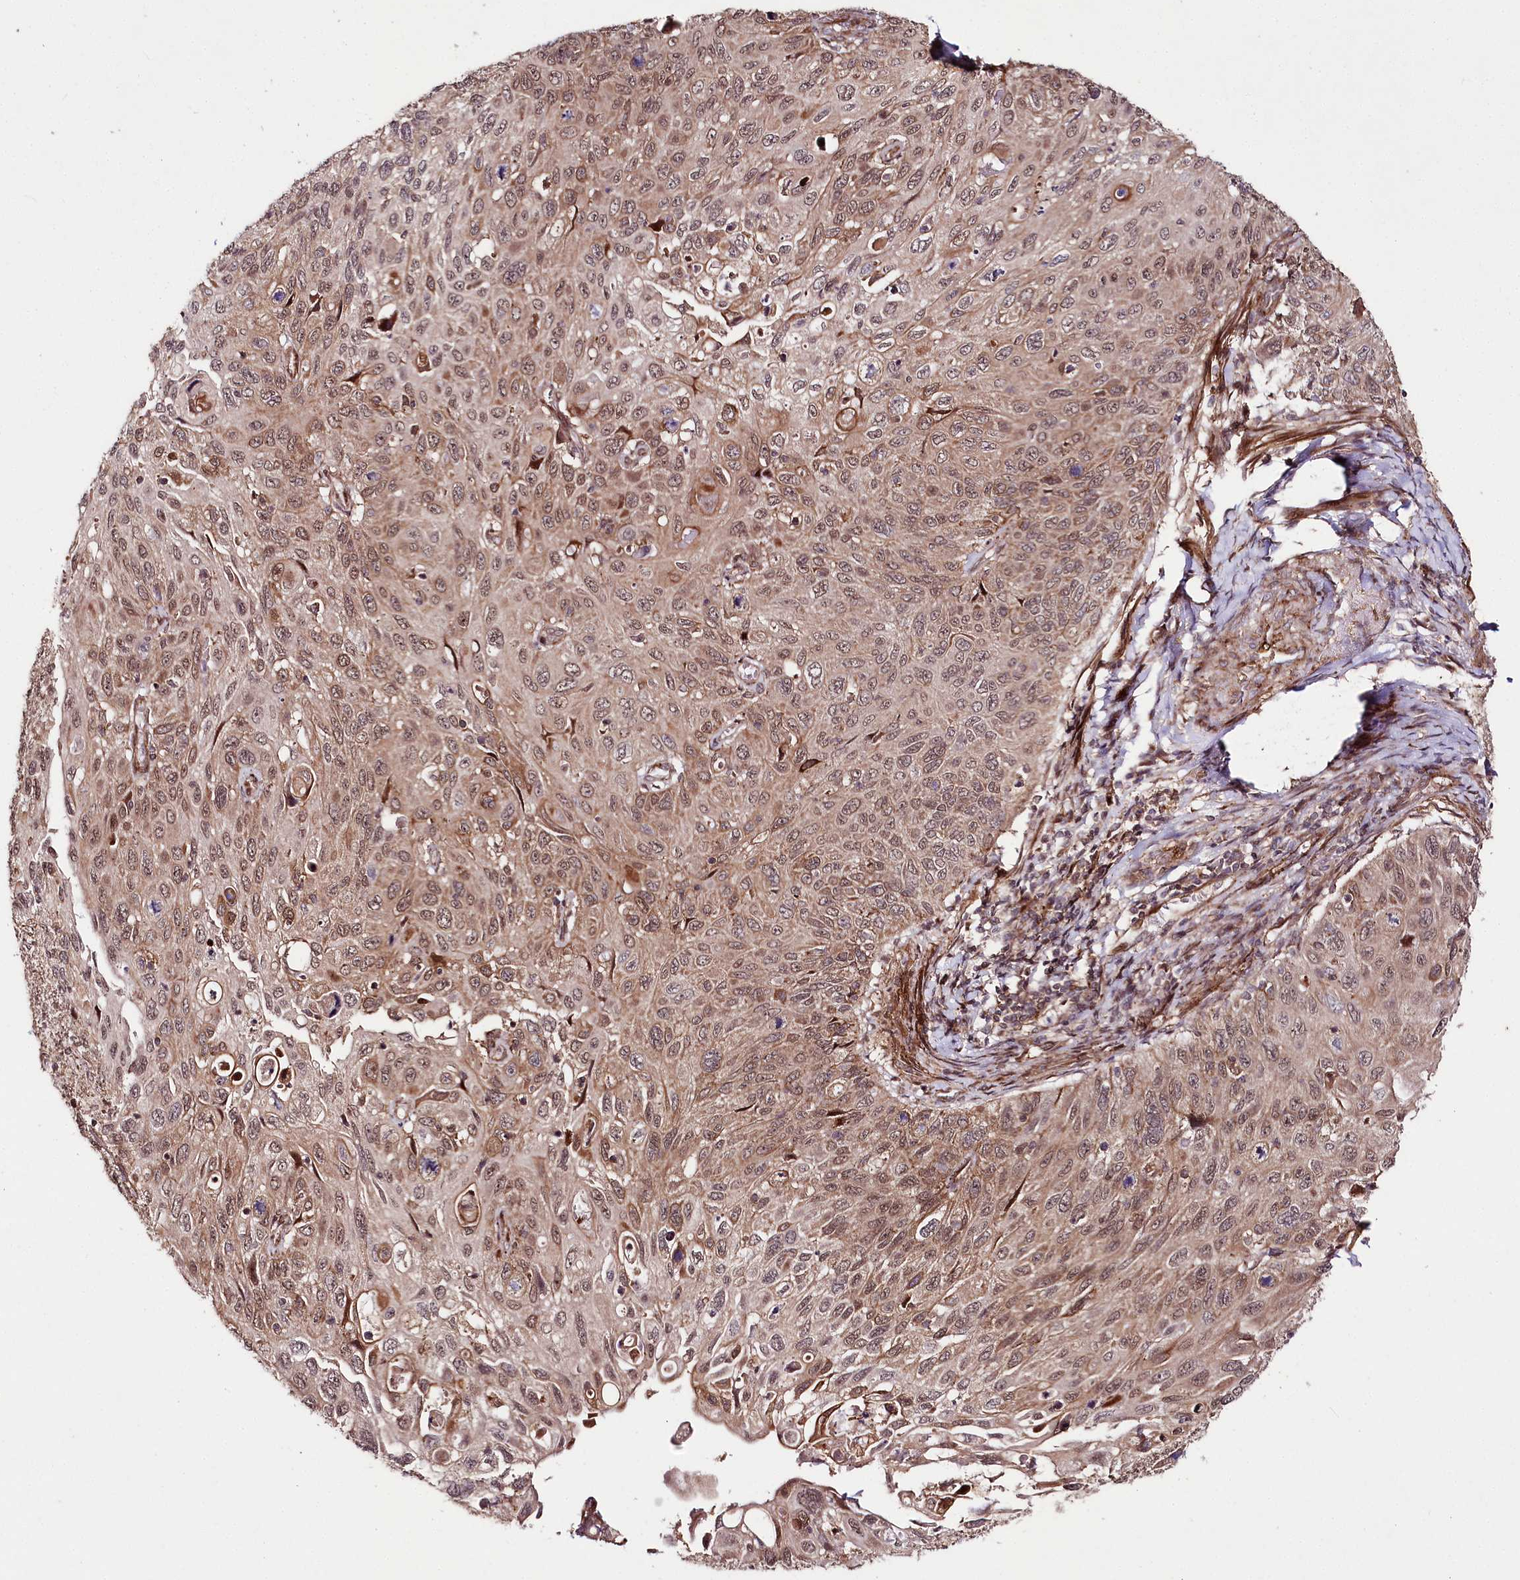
{"staining": {"intensity": "moderate", "quantity": "25%-75%", "location": "cytoplasmic/membranous"}, "tissue": "cervical cancer", "cell_type": "Tumor cells", "image_type": "cancer", "snomed": [{"axis": "morphology", "description": "Squamous cell carcinoma, NOS"}, {"axis": "topography", "description": "Cervix"}], "caption": "Cervical cancer (squamous cell carcinoma) stained with a protein marker shows moderate staining in tumor cells.", "gene": "PHLDB1", "patient": {"sex": "female", "age": 70}}